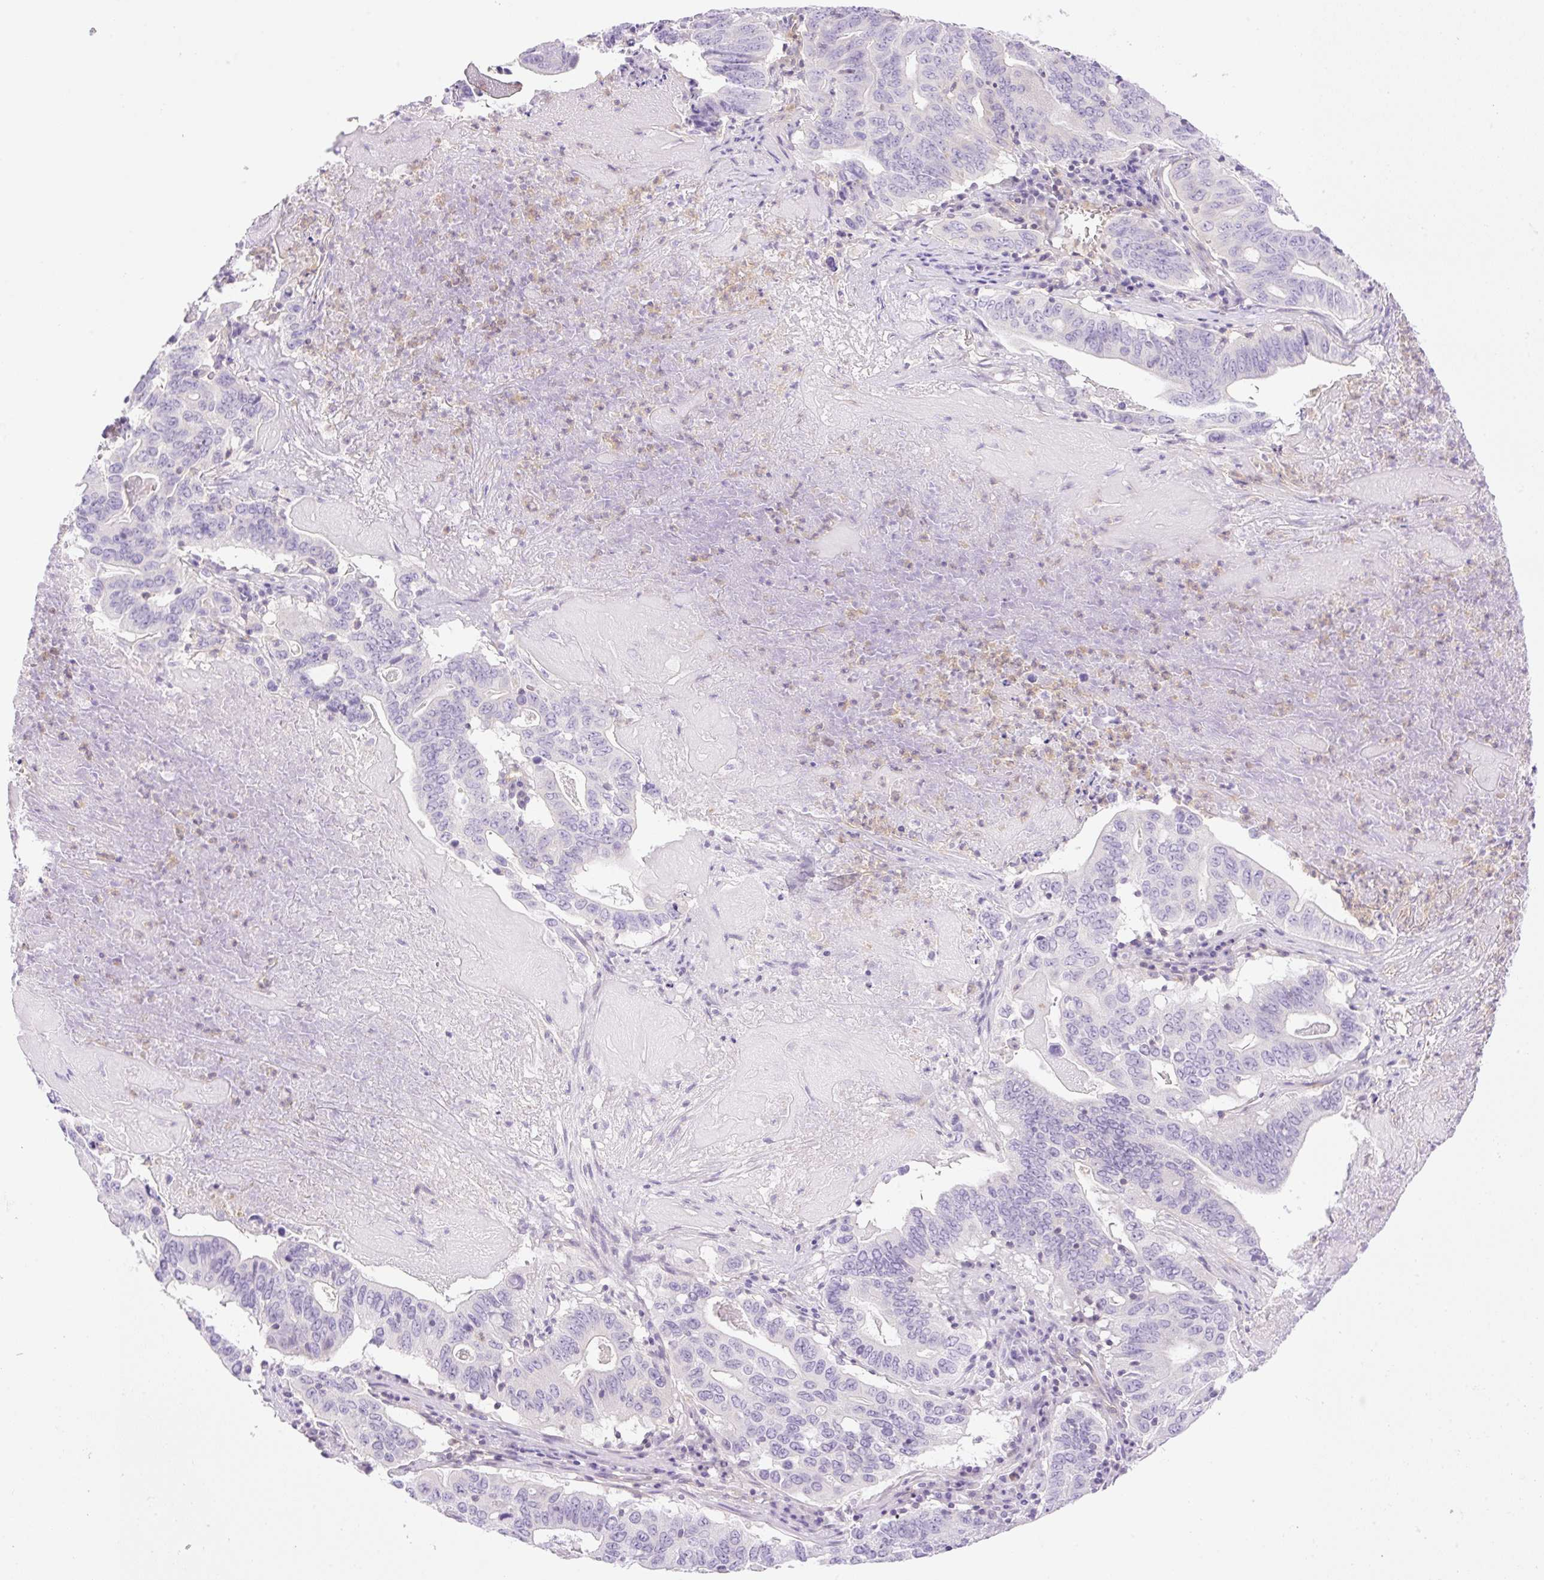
{"staining": {"intensity": "negative", "quantity": "none", "location": "none"}, "tissue": "lung cancer", "cell_type": "Tumor cells", "image_type": "cancer", "snomed": [{"axis": "morphology", "description": "Adenocarcinoma, NOS"}, {"axis": "topography", "description": "Lung"}], "caption": "IHC image of human lung adenocarcinoma stained for a protein (brown), which reveals no staining in tumor cells. Brightfield microscopy of immunohistochemistry stained with DAB (brown) and hematoxylin (blue), captured at high magnification.", "gene": "EHD3", "patient": {"sex": "female", "age": 60}}